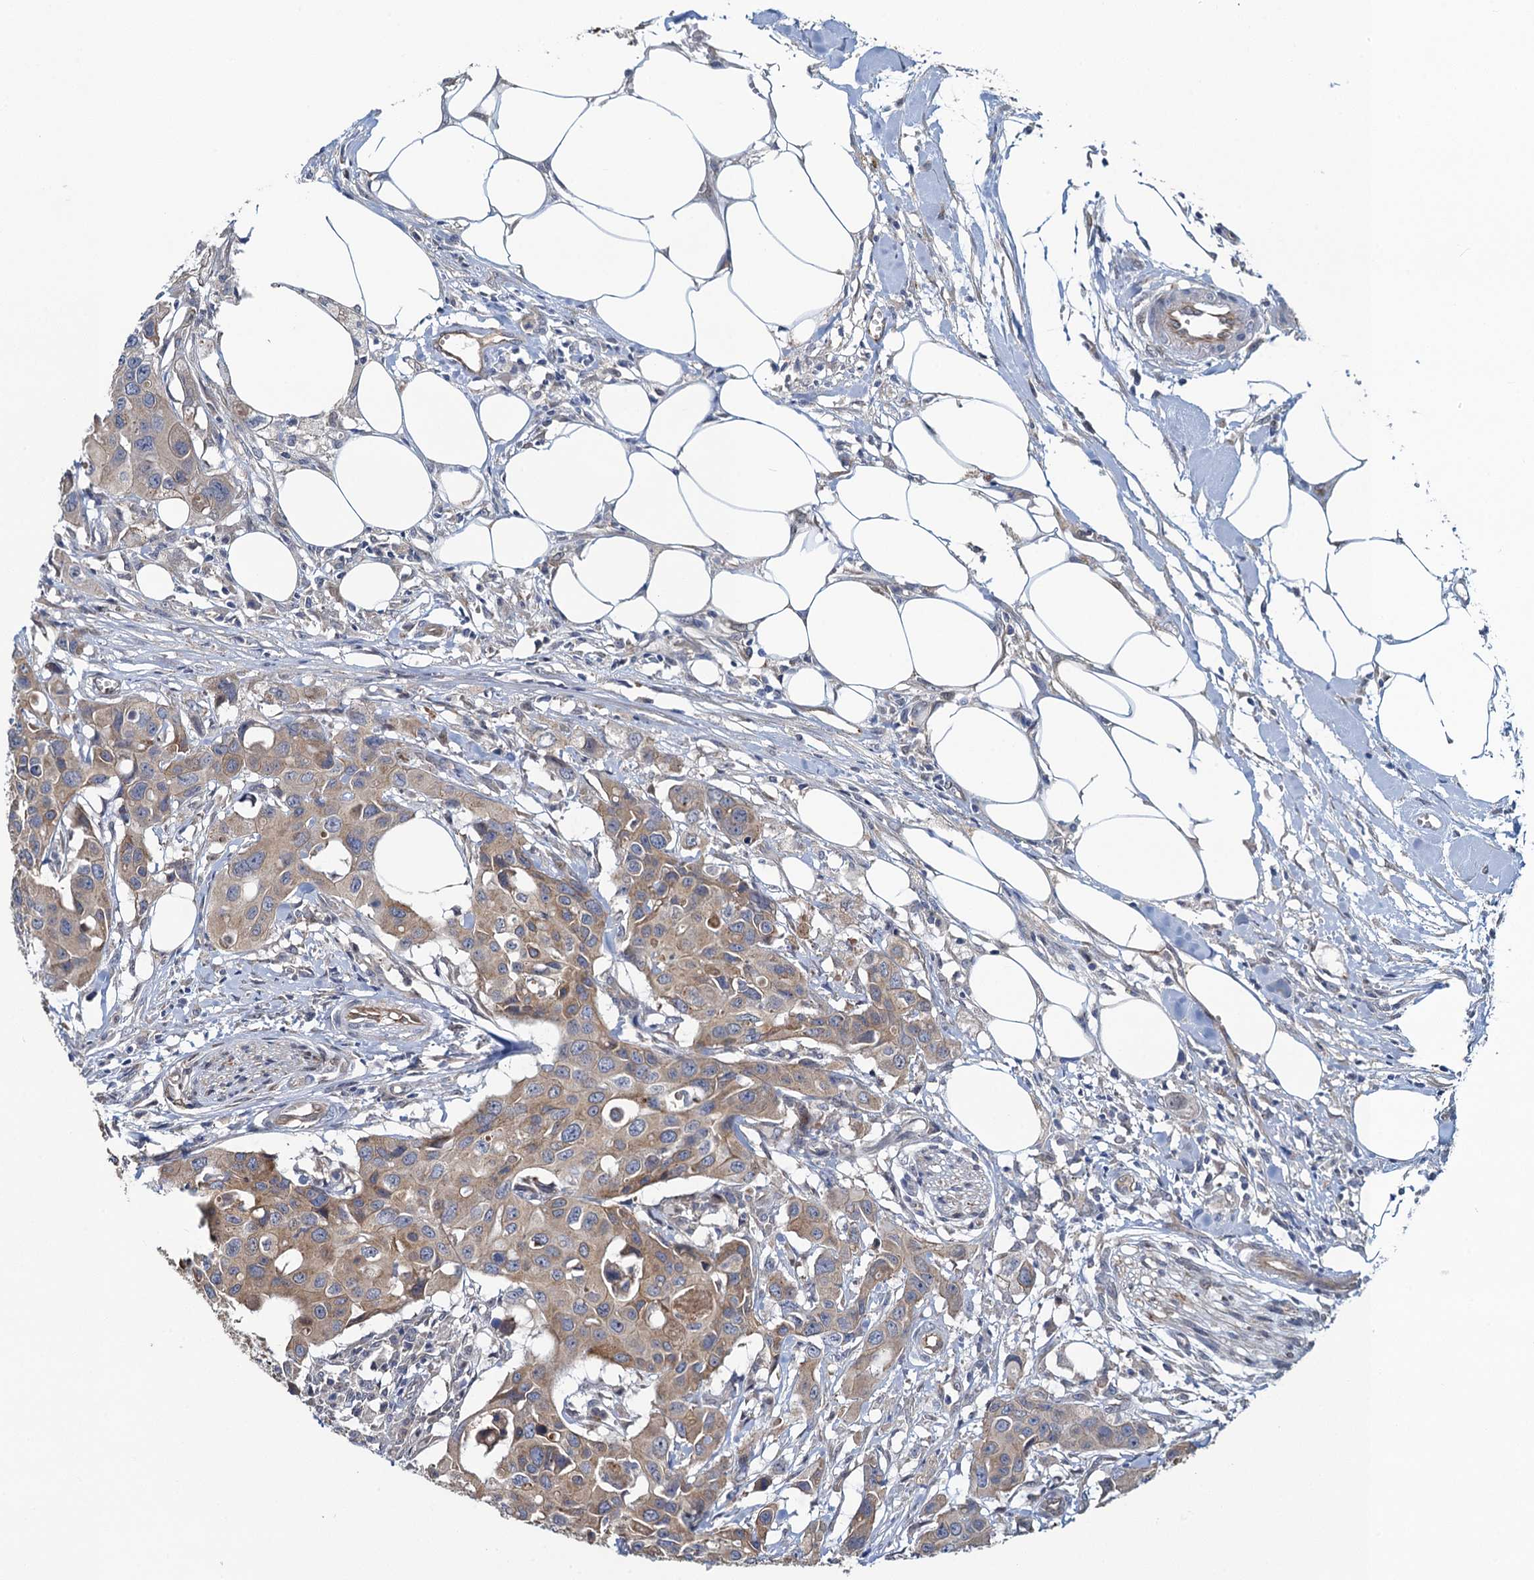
{"staining": {"intensity": "moderate", "quantity": ">75%", "location": "cytoplasmic/membranous"}, "tissue": "colorectal cancer", "cell_type": "Tumor cells", "image_type": "cancer", "snomed": [{"axis": "morphology", "description": "Adenocarcinoma, NOS"}, {"axis": "topography", "description": "Colon"}], "caption": "Brown immunohistochemical staining in adenocarcinoma (colorectal) shows moderate cytoplasmic/membranous positivity in approximately >75% of tumor cells. Immunohistochemistry stains the protein of interest in brown and the nuclei are stained blue.", "gene": "EVX2", "patient": {"sex": "male", "age": 77}}